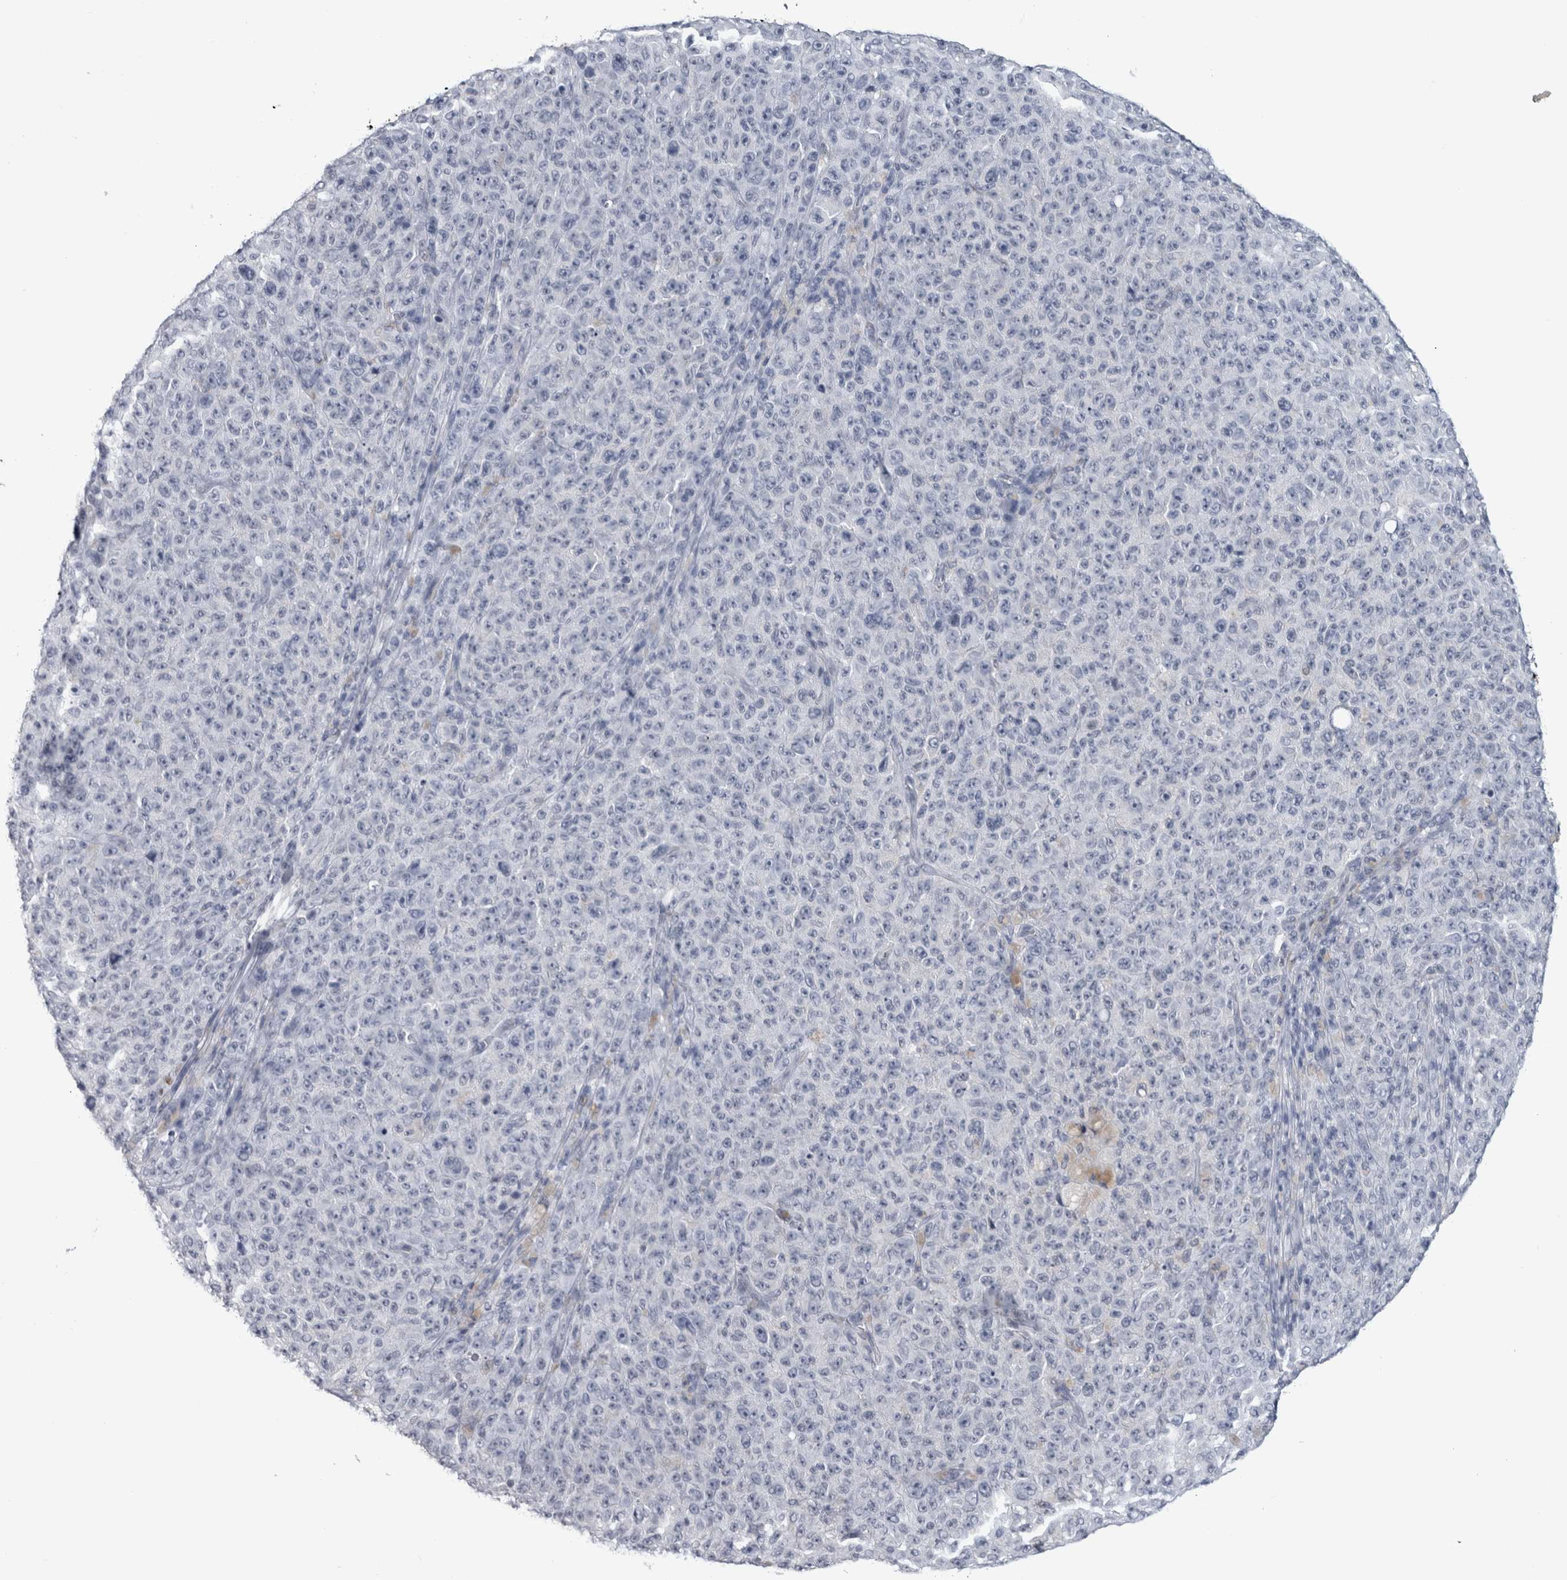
{"staining": {"intensity": "negative", "quantity": "none", "location": "none"}, "tissue": "melanoma", "cell_type": "Tumor cells", "image_type": "cancer", "snomed": [{"axis": "morphology", "description": "Malignant melanoma, NOS"}, {"axis": "topography", "description": "Skin"}], "caption": "An image of melanoma stained for a protein shows no brown staining in tumor cells.", "gene": "PEBP4", "patient": {"sex": "female", "age": 82}}